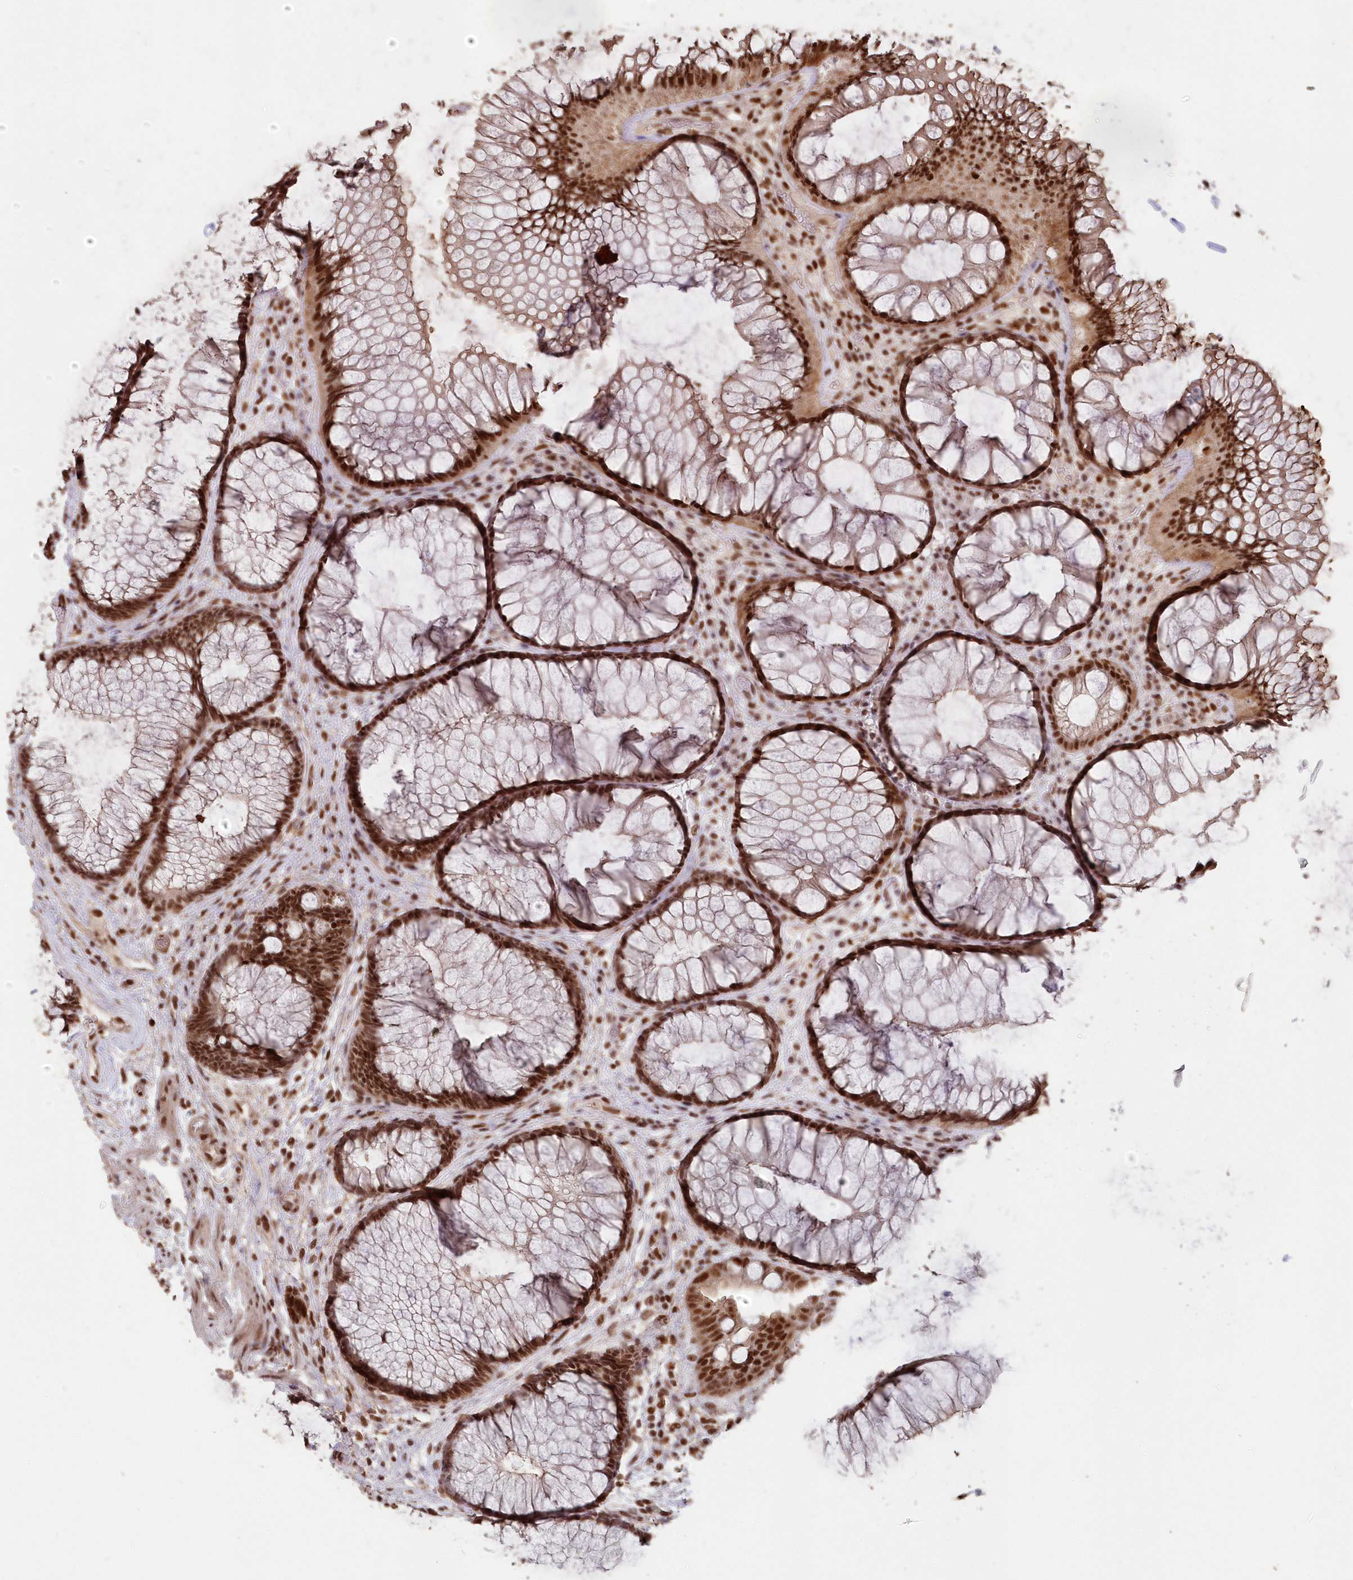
{"staining": {"intensity": "strong", "quantity": ">75%", "location": "nuclear"}, "tissue": "rectum", "cell_type": "Glandular cells", "image_type": "normal", "snomed": [{"axis": "morphology", "description": "Normal tissue, NOS"}, {"axis": "topography", "description": "Rectum"}], "caption": "This is a histology image of immunohistochemistry staining of normal rectum, which shows strong expression in the nuclear of glandular cells.", "gene": "PDS5A", "patient": {"sex": "male", "age": 51}}